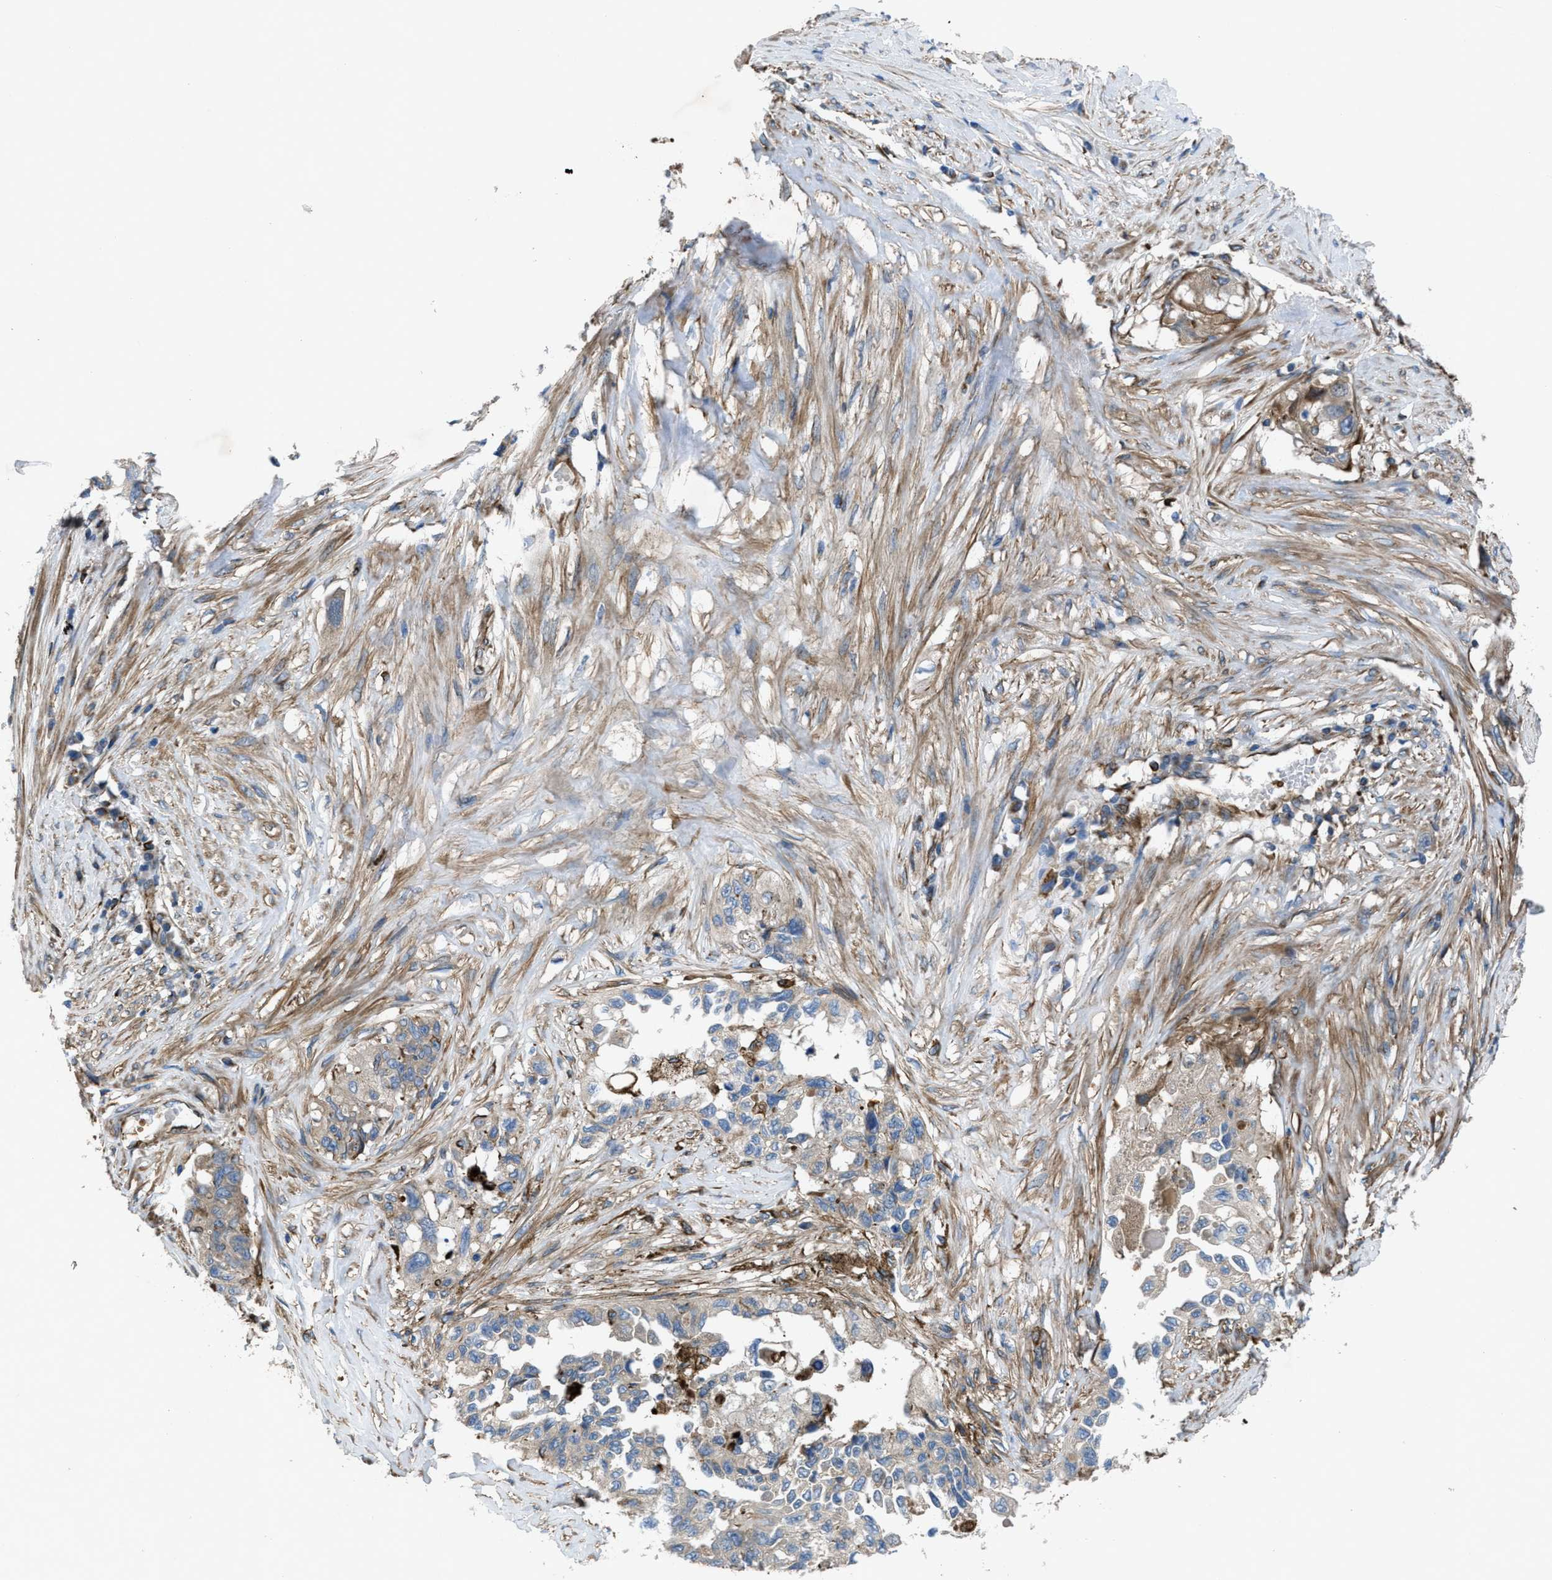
{"staining": {"intensity": "weak", "quantity": "<25%", "location": "cytoplasmic/membranous"}, "tissue": "lung cancer", "cell_type": "Tumor cells", "image_type": "cancer", "snomed": [{"axis": "morphology", "description": "Adenocarcinoma, NOS"}, {"axis": "topography", "description": "Lung"}], "caption": "Lung adenocarcinoma was stained to show a protein in brown. There is no significant positivity in tumor cells.", "gene": "SLC6A9", "patient": {"sex": "female", "age": 51}}